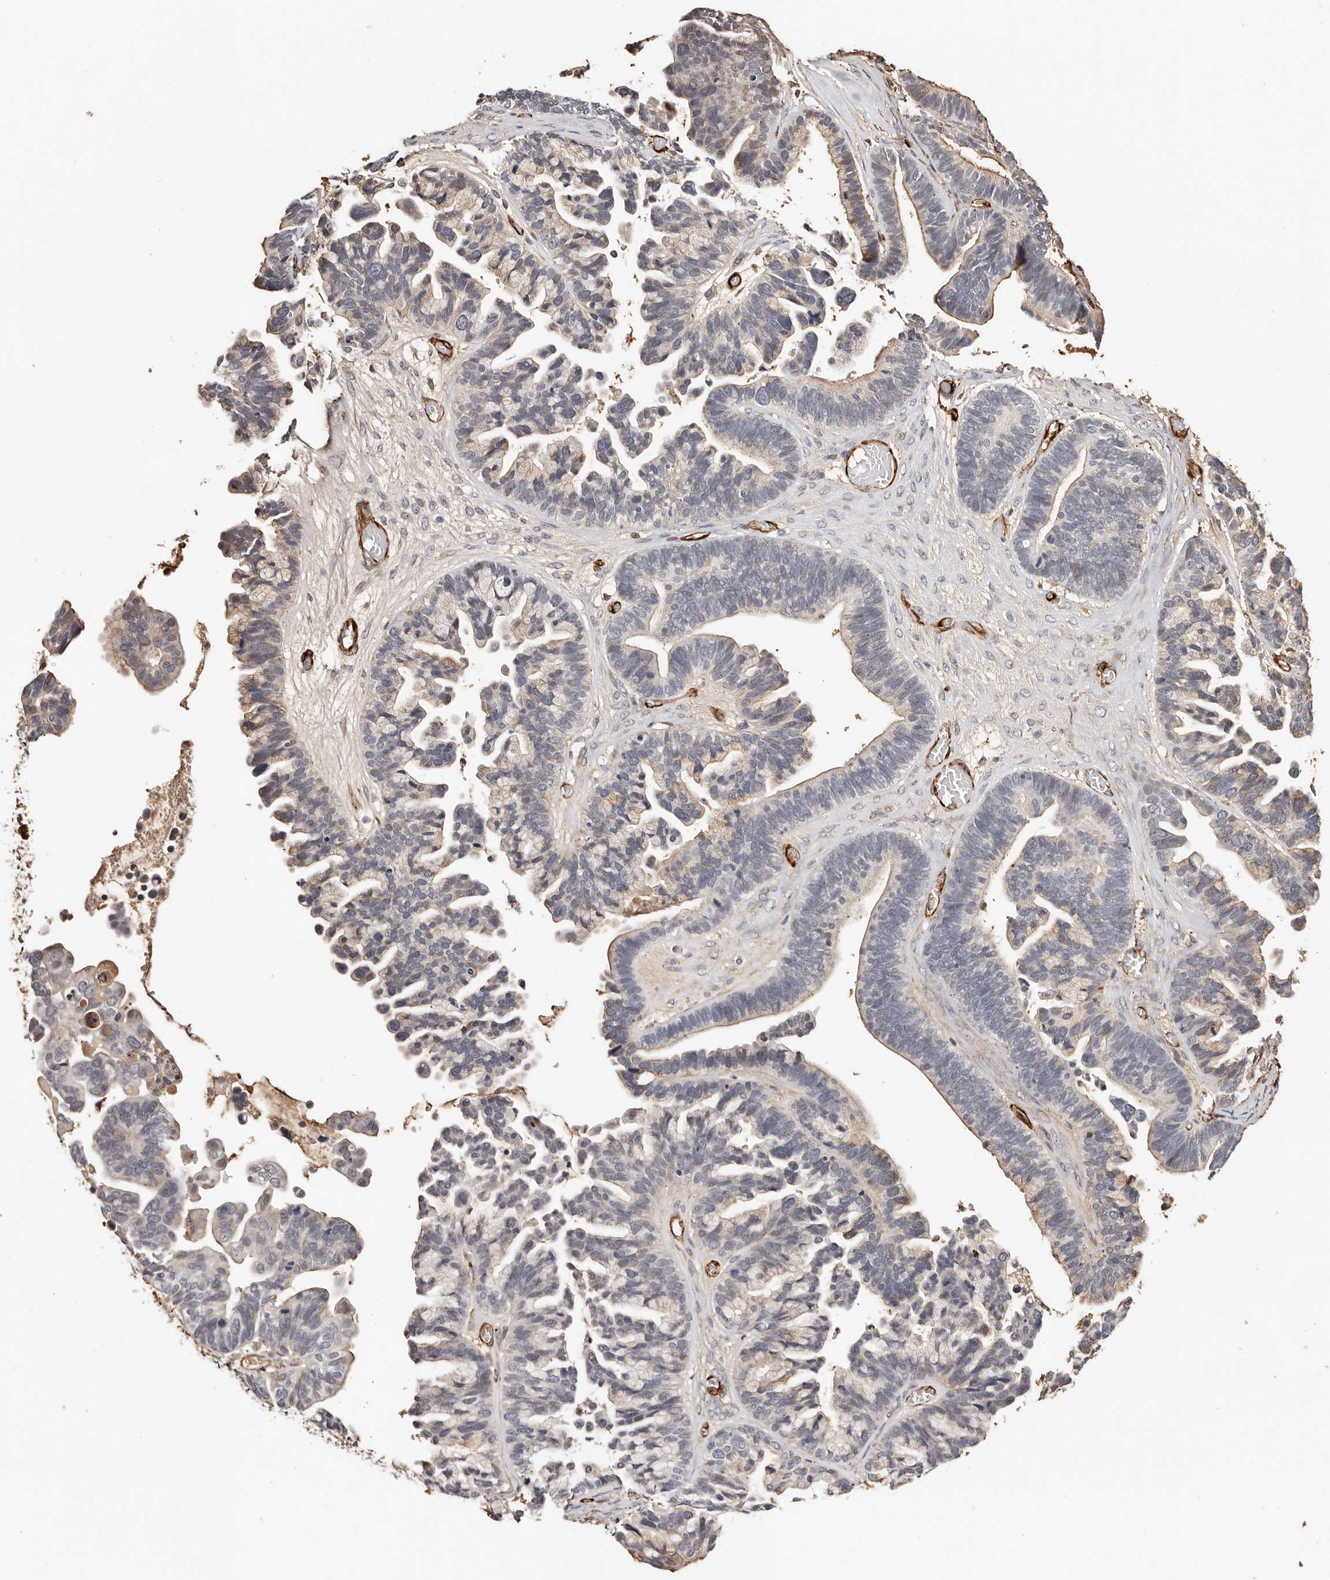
{"staining": {"intensity": "negative", "quantity": "none", "location": "none"}, "tissue": "ovarian cancer", "cell_type": "Tumor cells", "image_type": "cancer", "snomed": [{"axis": "morphology", "description": "Cystadenocarcinoma, serous, NOS"}, {"axis": "topography", "description": "Ovary"}], "caption": "DAB immunohistochemical staining of ovarian cancer shows no significant positivity in tumor cells.", "gene": "ZNF557", "patient": {"sex": "female", "age": 56}}